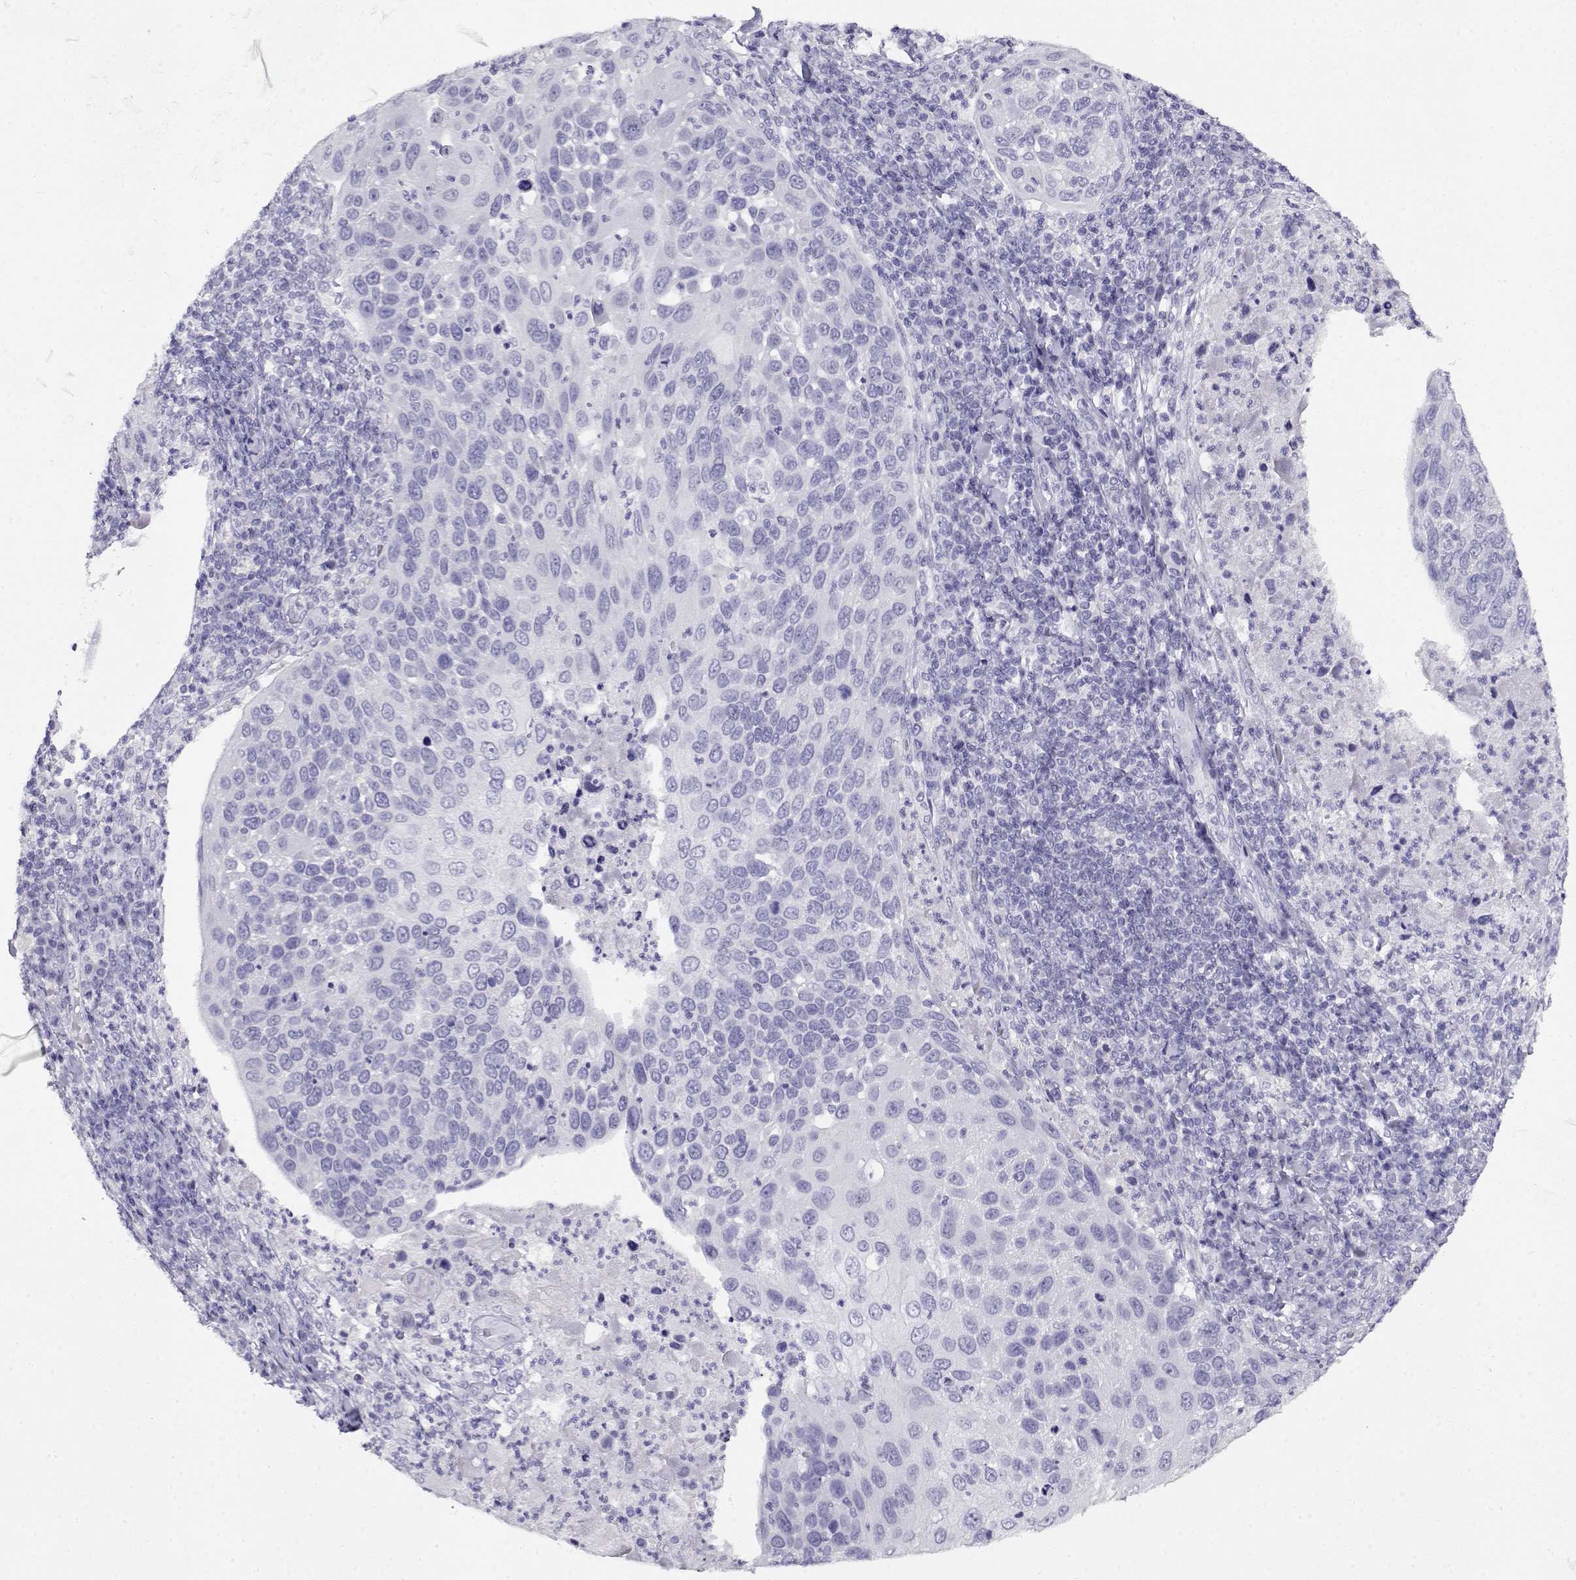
{"staining": {"intensity": "negative", "quantity": "none", "location": "none"}, "tissue": "cervical cancer", "cell_type": "Tumor cells", "image_type": "cancer", "snomed": [{"axis": "morphology", "description": "Squamous cell carcinoma, NOS"}, {"axis": "topography", "description": "Cervix"}], "caption": "High power microscopy photomicrograph of an immunohistochemistry (IHC) photomicrograph of squamous cell carcinoma (cervical), revealing no significant staining in tumor cells.", "gene": "CABS1", "patient": {"sex": "female", "age": 54}}